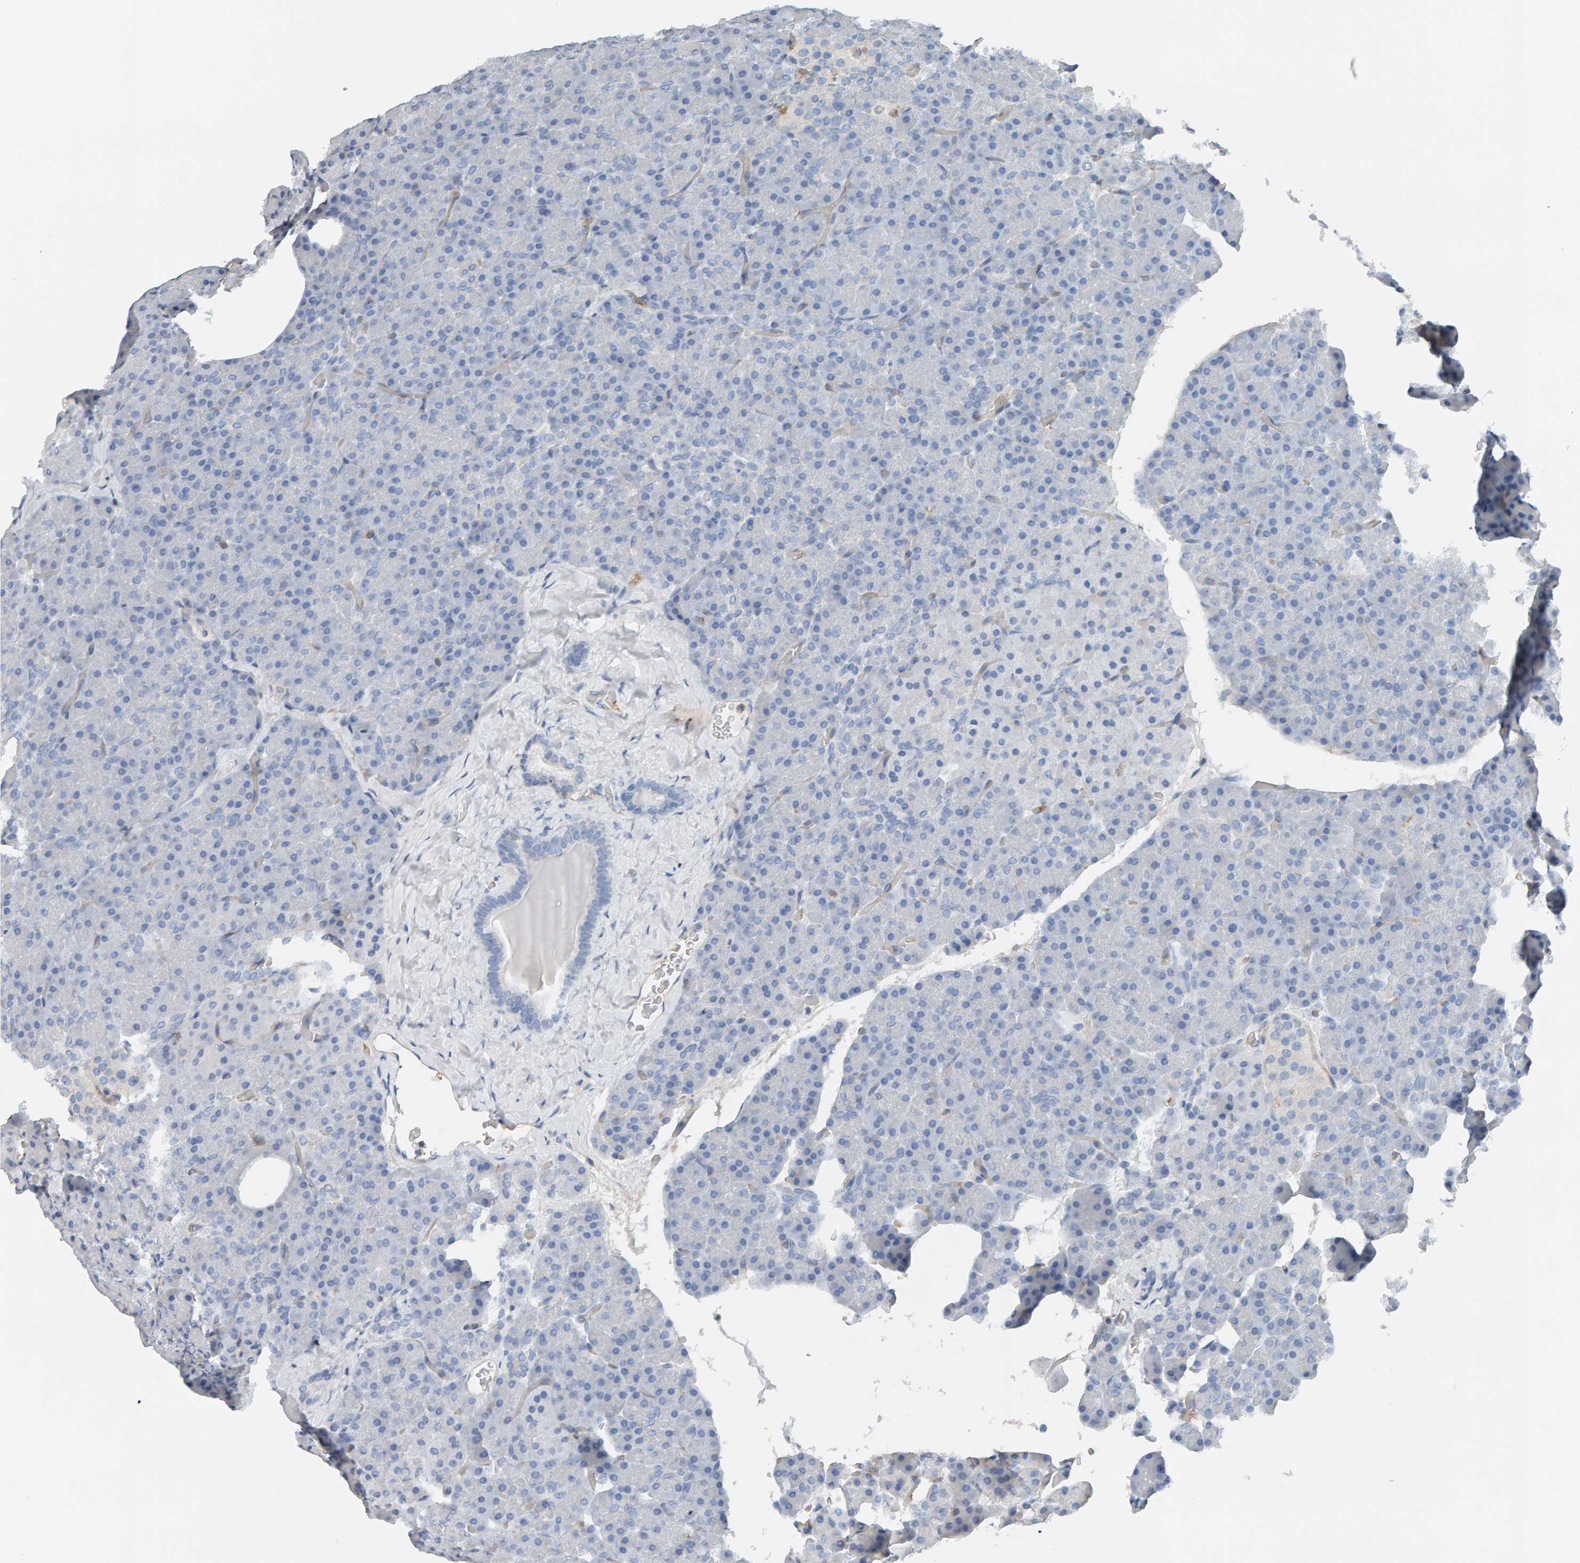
{"staining": {"intensity": "negative", "quantity": "none", "location": "none"}, "tissue": "pancreas", "cell_type": "Exocrine glandular cells", "image_type": "normal", "snomed": [{"axis": "morphology", "description": "Normal tissue, NOS"}, {"axis": "morphology", "description": "Carcinoid, malignant, NOS"}, {"axis": "topography", "description": "Pancreas"}], "caption": "Human pancreas stained for a protein using immunohistochemistry displays no positivity in exocrine glandular cells.", "gene": "FYN", "patient": {"sex": "female", "age": 35}}